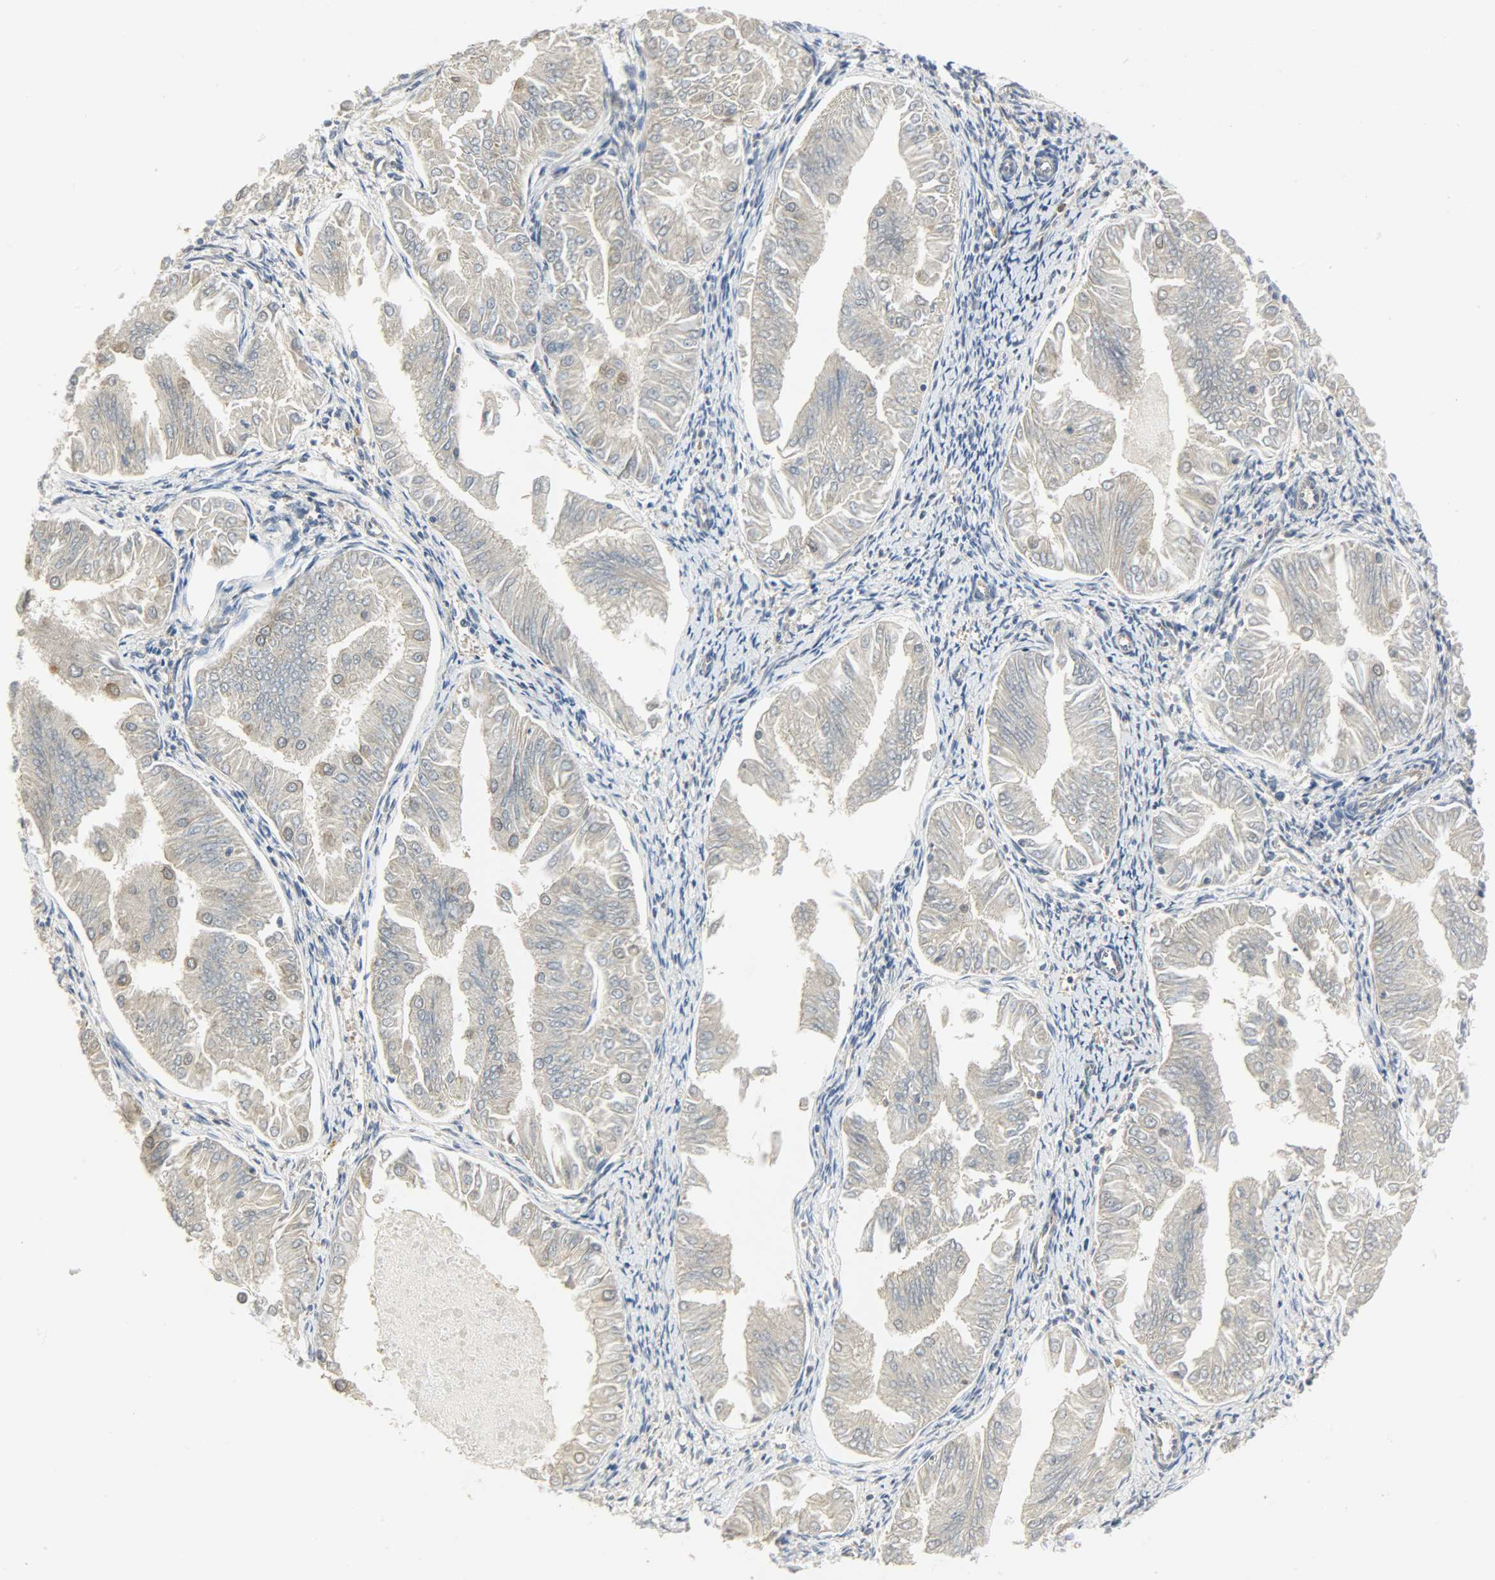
{"staining": {"intensity": "moderate", "quantity": "<25%", "location": "nuclear"}, "tissue": "endometrial cancer", "cell_type": "Tumor cells", "image_type": "cancer", "snomed": [{"axis": "morphology", "description": "Adenocarcinoma, NOS"}, {"axis": "topography", "description": "Endometrium"}], "caption": "This is a photomicrograph of immunohistochemistry (IHC) staining of endometrial cancer, which shows moderate staining in the nuclear of tumor cells.", "gene": "NPEPL1", "patient": {"sex": "female", "age": 53}}